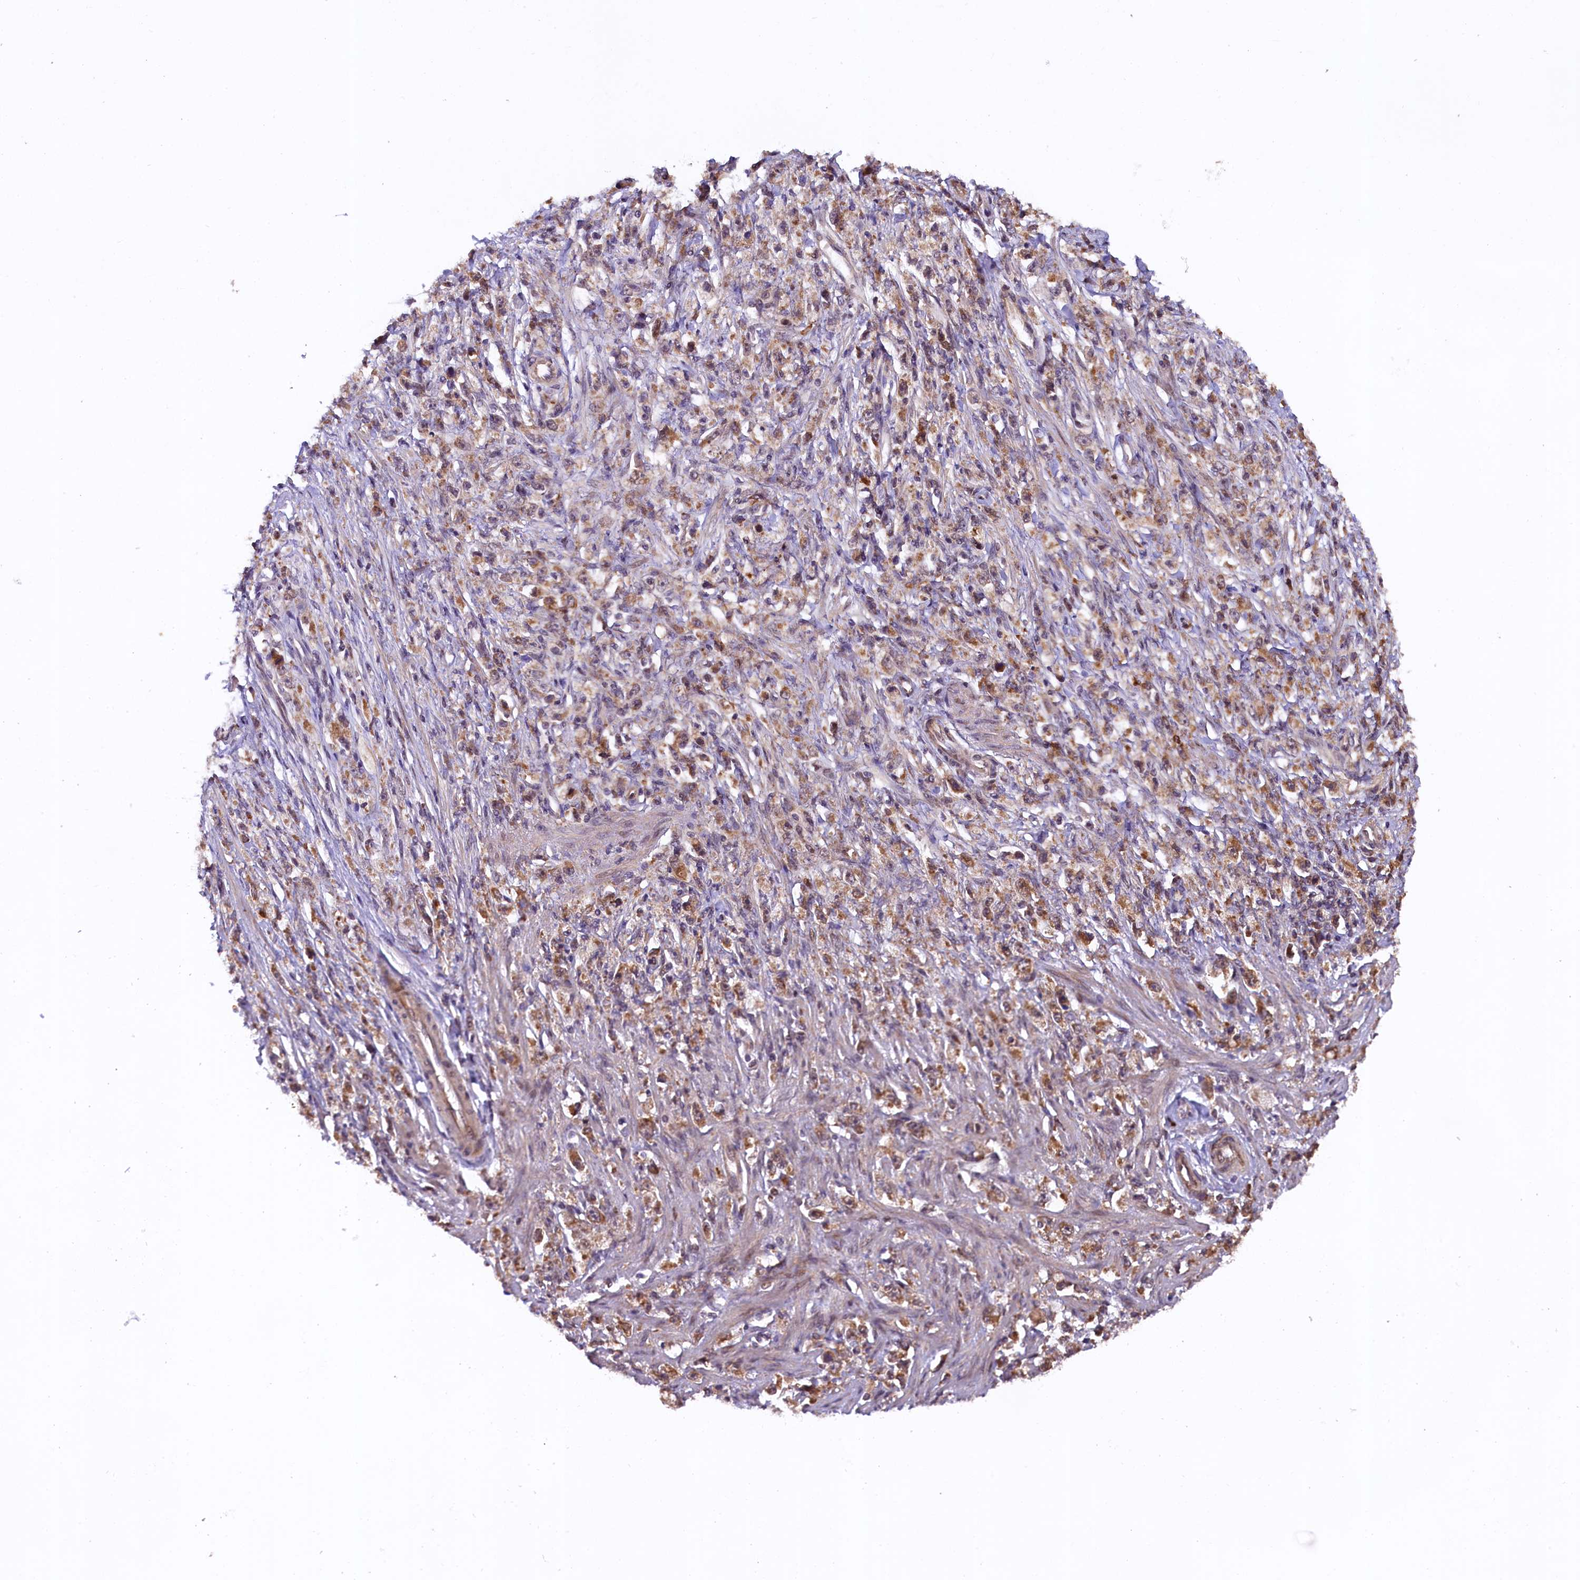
{"staining": {"intensity": "moderate", "quantity": "25%-75%", "location": "cytoplasmic/membranous"}, "tissue": "stomach cancer", "cell_type": "Tumor cells", "image_type": "cancer", "snomed": [{"axis": "morphology", "description": "Adenocarcinoma, NOS"}, {"axis": "topography", "description": "Stomach"}], "caption": "Stomach cancer stained for a protein demonstrates moderate cytoplasmic/membranous positivity in tumor cells. Using DAB (brown) and hematoxylin (blue) stains, captured at high magnification using brightfield microscopy.", "gene": "DOHH", "patient": {"sex": "female", "age": 59}}